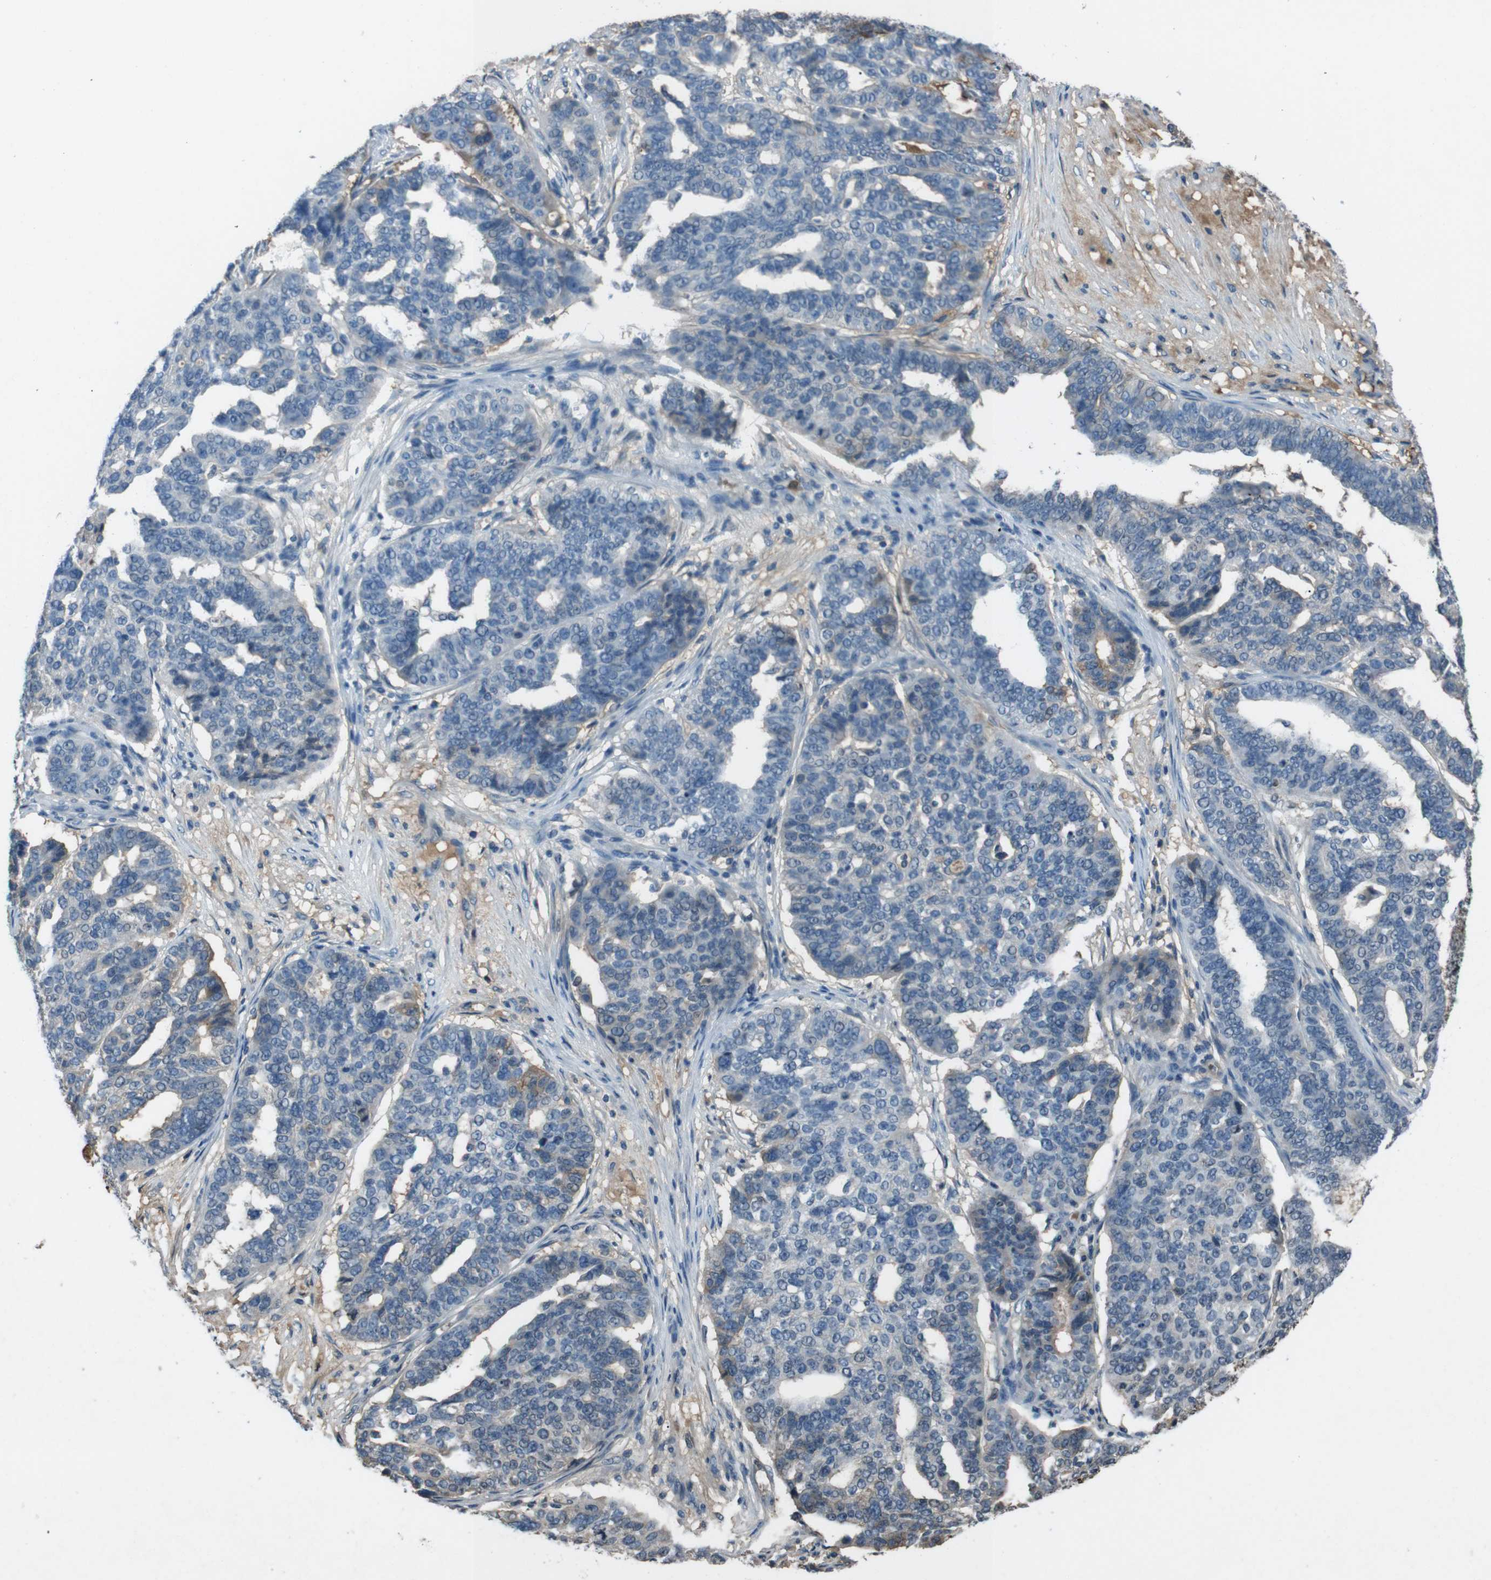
{"staining": {"intensity": "moderate", "quantity": "<25%", "location": "cytoplasmic/membranous"}, "tissue": "ovarian cancer", "cell_type": "Tumor cells", "image_type": "cancer", "snomed": [{"axis": "morphology", "description": "Cystadenocarcinoma, serous, NOS"}, {"axis": "topography", "description": "Ovary"}], "caption": "This image exhibits ovarian cancer (serous cystadenocarcinoma) stained with IHC to label a protein in brown. The cytoplasmic/membranous of tumor cells show moderate positivity for the protein. Nuclei are counter-stained blue.", "gene": "UGT1A6", "patient": {"sex": "female", "age": 59}}